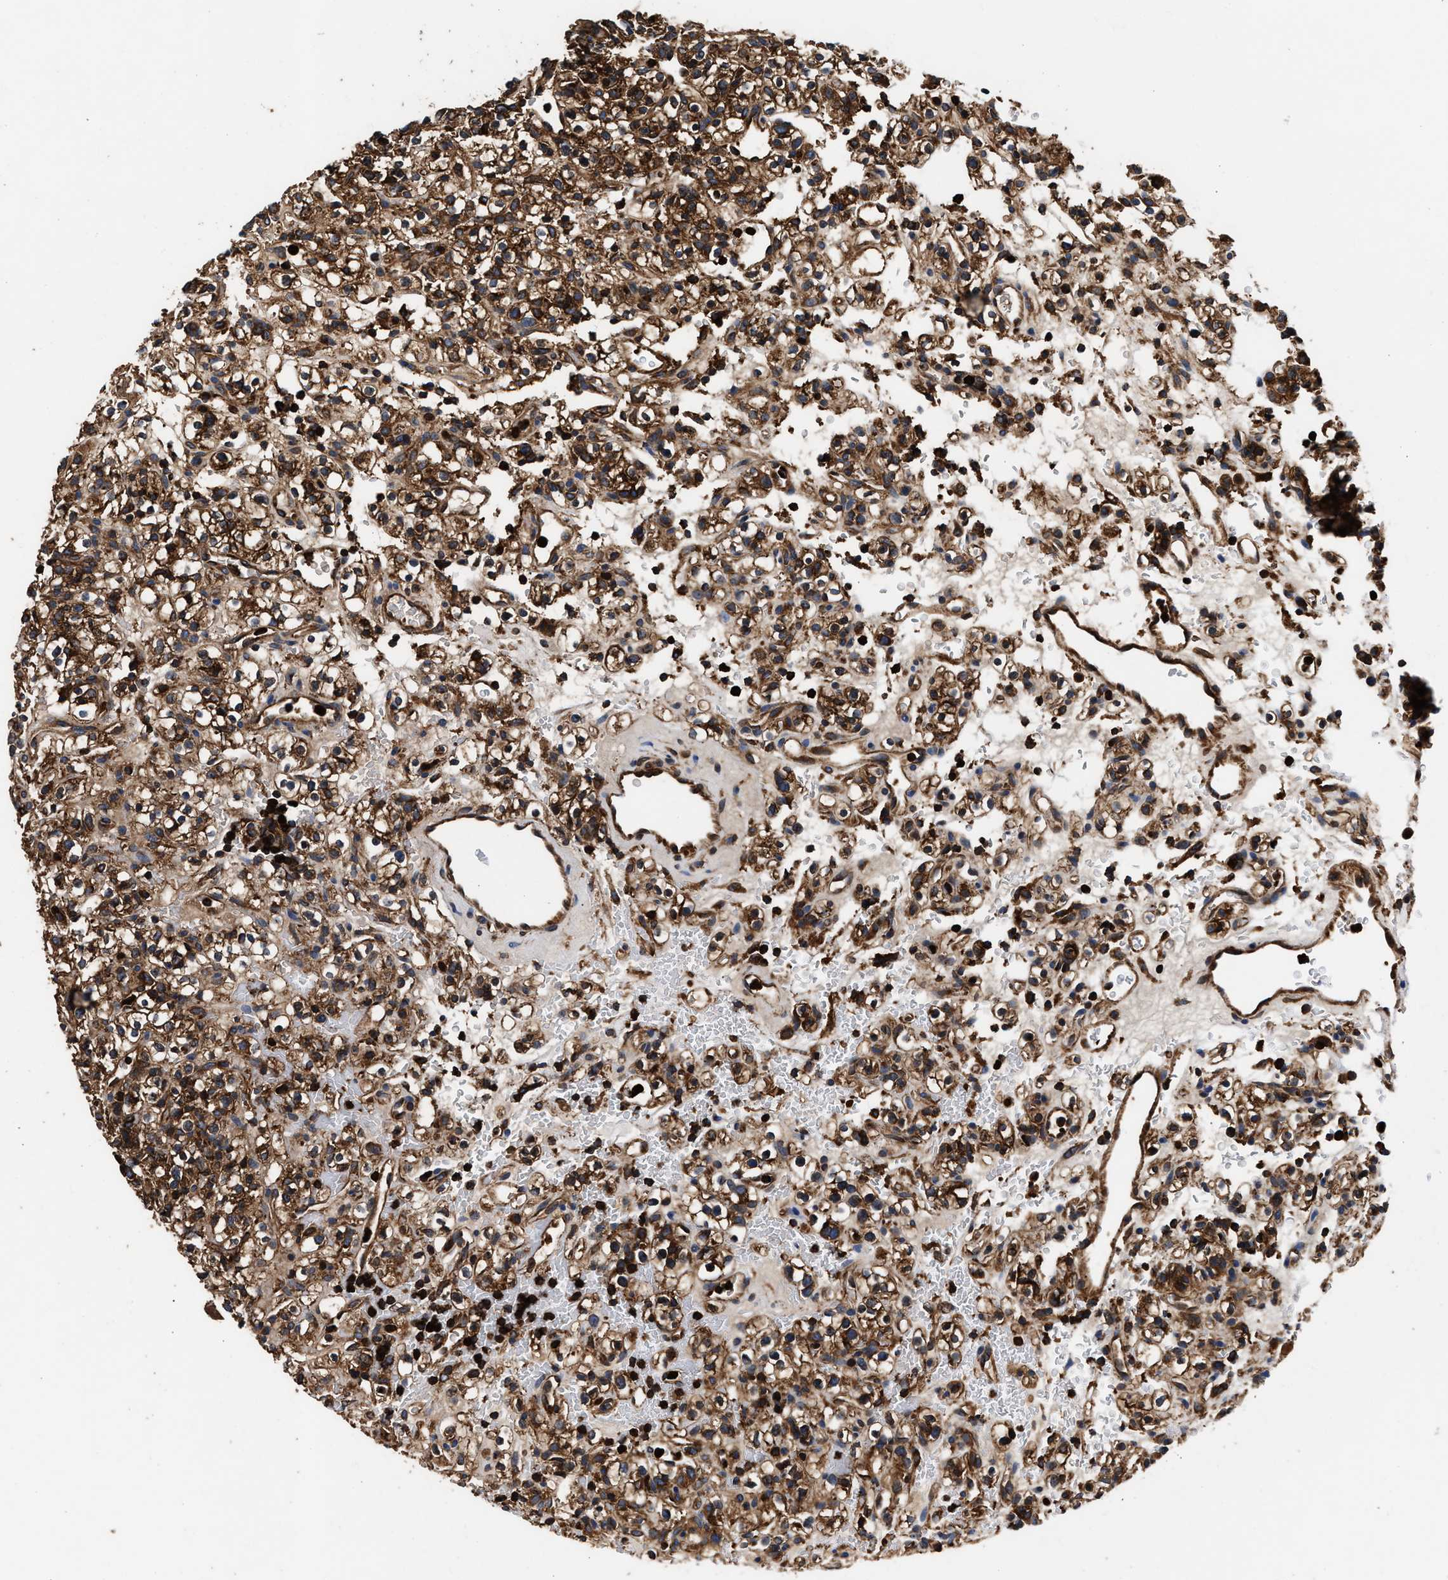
{"staining": {"intensity": "strong", "quantity": ">75%", "location": "cytoplasmic/membranous"}, "tissue": "renal cancer", "cell_type": "Tumor cells", "image_type": "cancer", "snomed": [{"axis": "morphology", "description": "Normal tissue, NOS"}, {"axis": "morphology", "description": "Adenocarcinoma, NOS"}, {"axis": "topography", "description": "Kidney"}], "caption": "Adenocarcinoma (renal) stained with immunohistochemistry shows strong cytoplasmic/membranous staining in approximately >75% of tumor cells.", "gene": "KYAT1", "patient": {"sex": "female", "age": 72}}